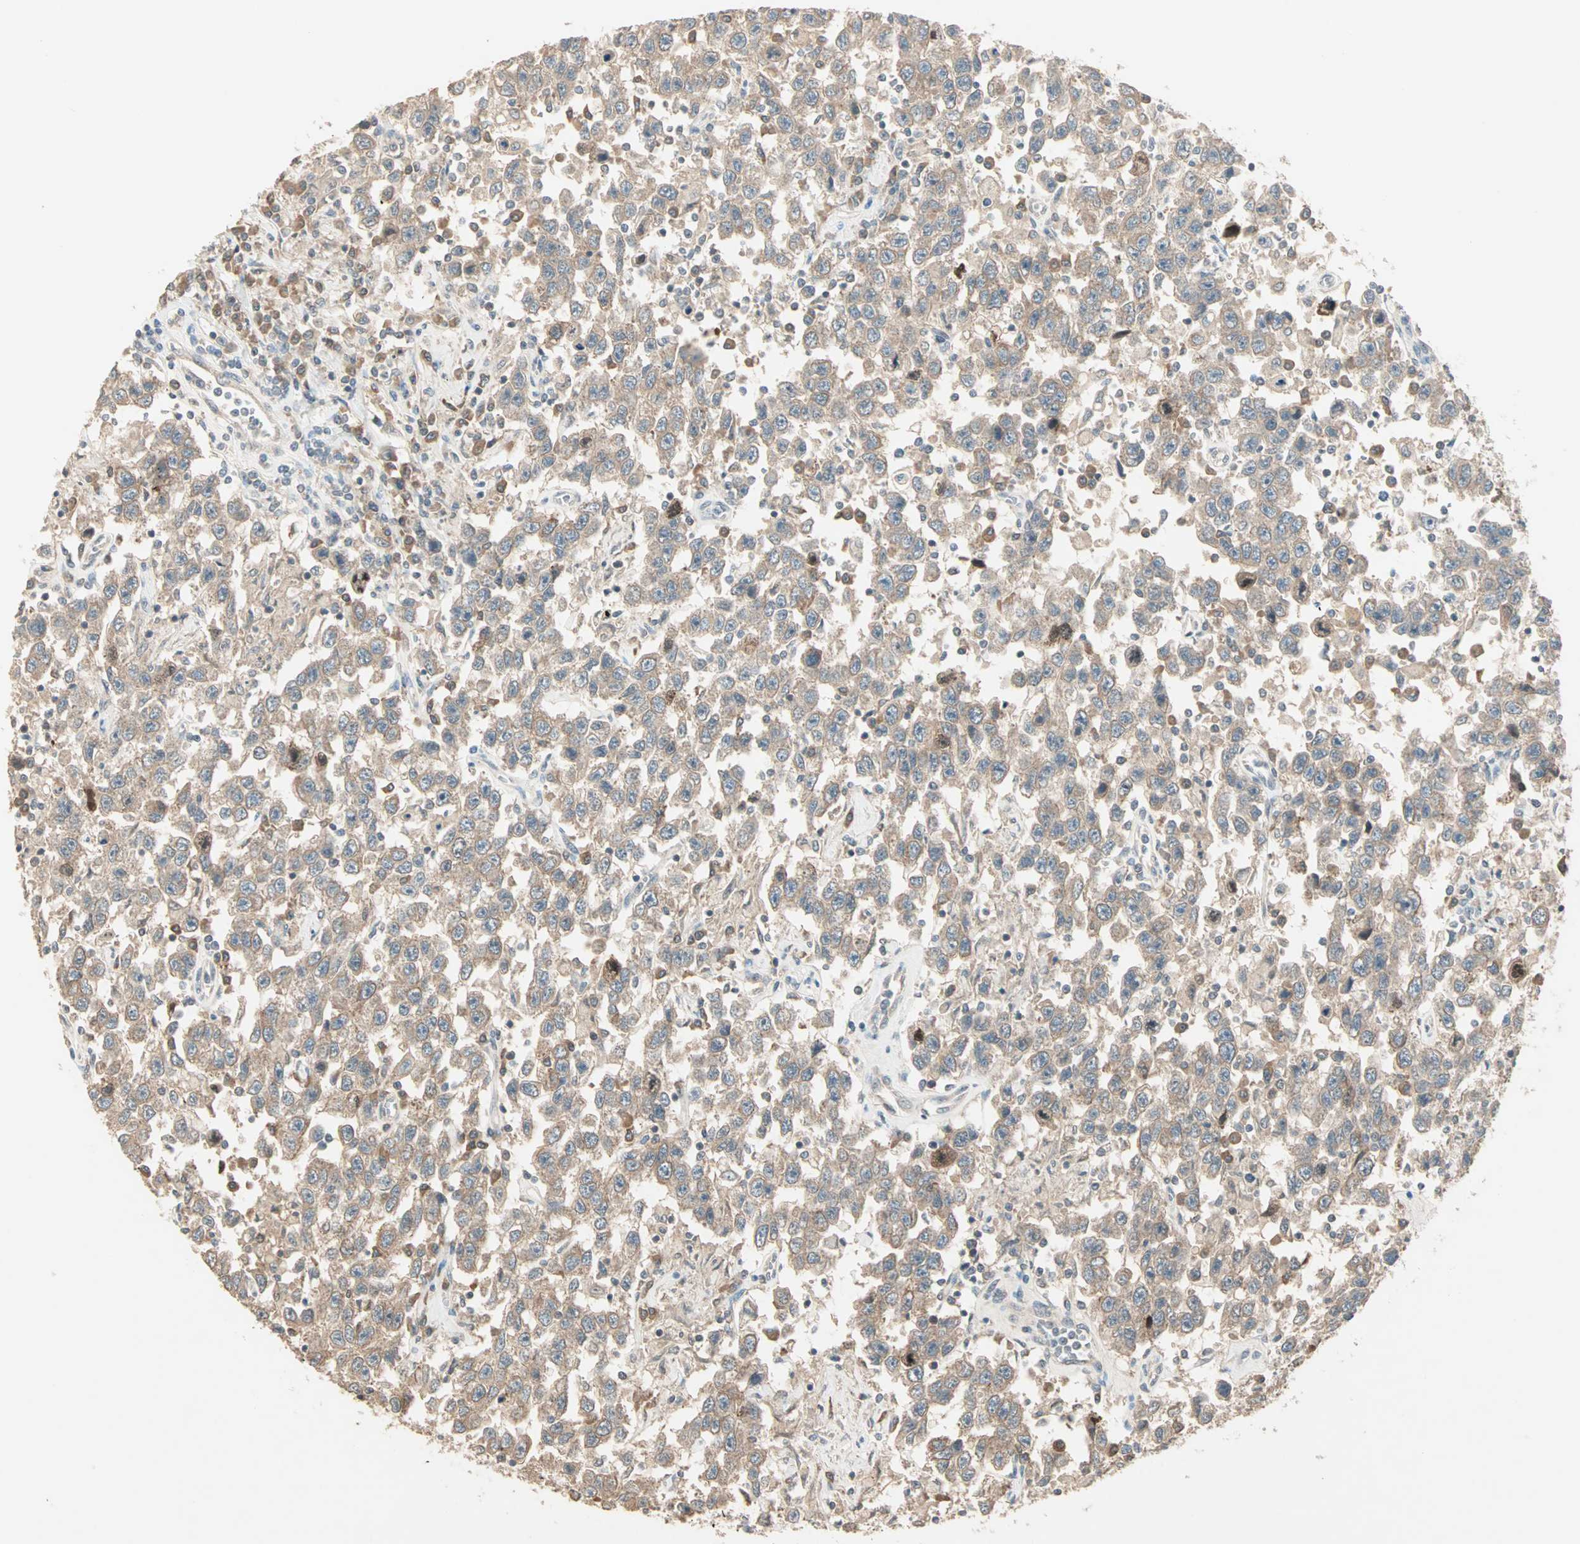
{"staining": {"intensity": "moderate", "quantity": ">75%", "location": "cytoplasmic/membranous"}, "tissue": "testis cancer", "cell_type": "Tumor cells", "image_type": "cancer", "snomed": [{"axis": "morphology", "description": "Seminoma, NOS"}, {"axis": "topography", "description": "Testis"}], "caption": "There is medium levels of moderate cytoplasmic/membranous positivity in tumor cells of testis cancer (seminoma), as demonstrated by immunohistochemical staining (brown color).", "gene": "TTF2", "patient": {"sex": "male", "age": 41}}